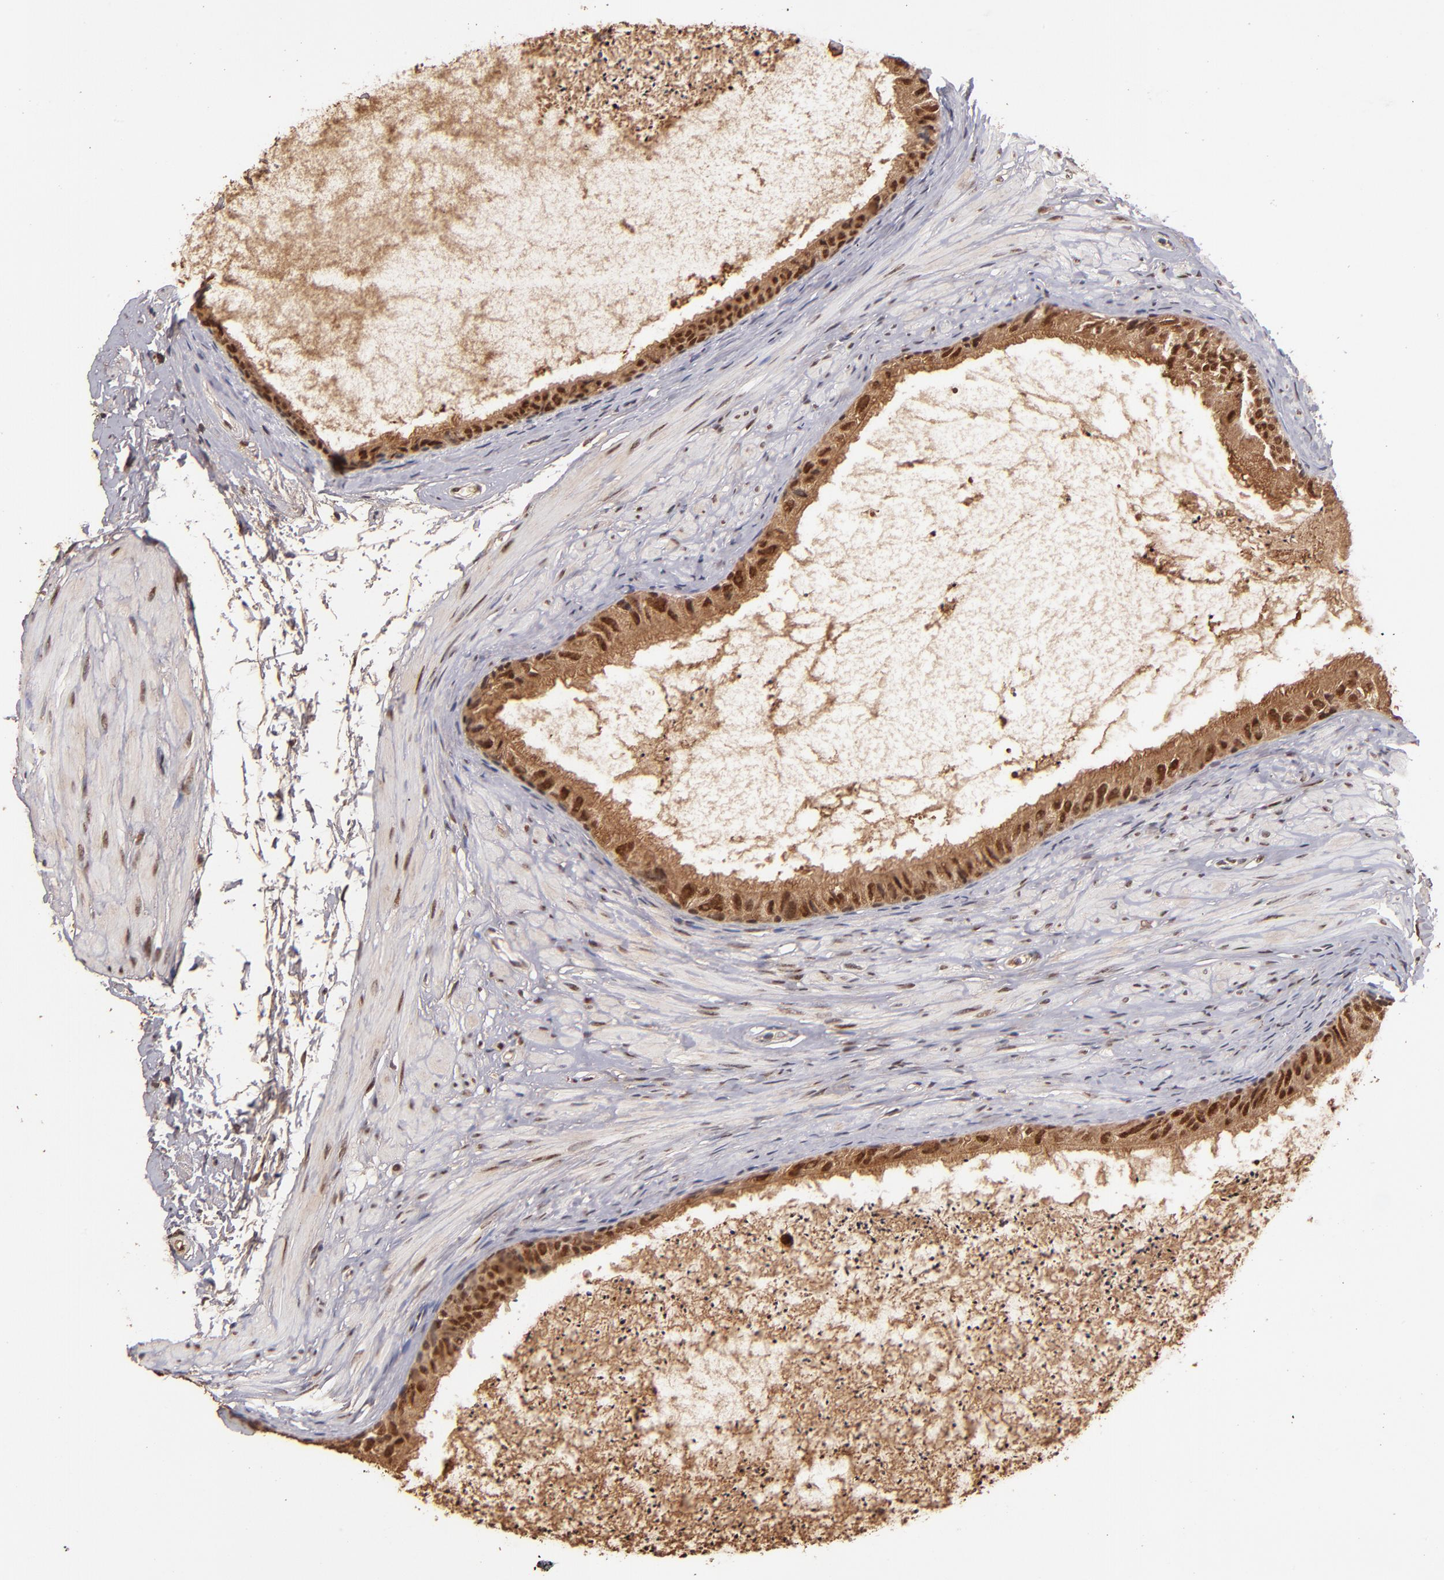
{"staining": {"intensity": "moderate", "quantity": ">75%", "location": "cytoplasmic/membranous,nuclear"}, "tissue": "epididymis", "cell_type": "Glandular cells", "image_type": "normal", "snomed": [{"axis": "morphology", "description": "Normal tissue, NOS"}, {"axis": "topography", "description": "Epididymis"}], "caption": "Protein staining by immunohistochemistry (IHC) displays moderate cytoplasmic/membranous,nuclear expression in about >75% of glandular cells in benign epididymis.", "gene": "EAPP", "patient": {"sex": "male", "age": 77}}